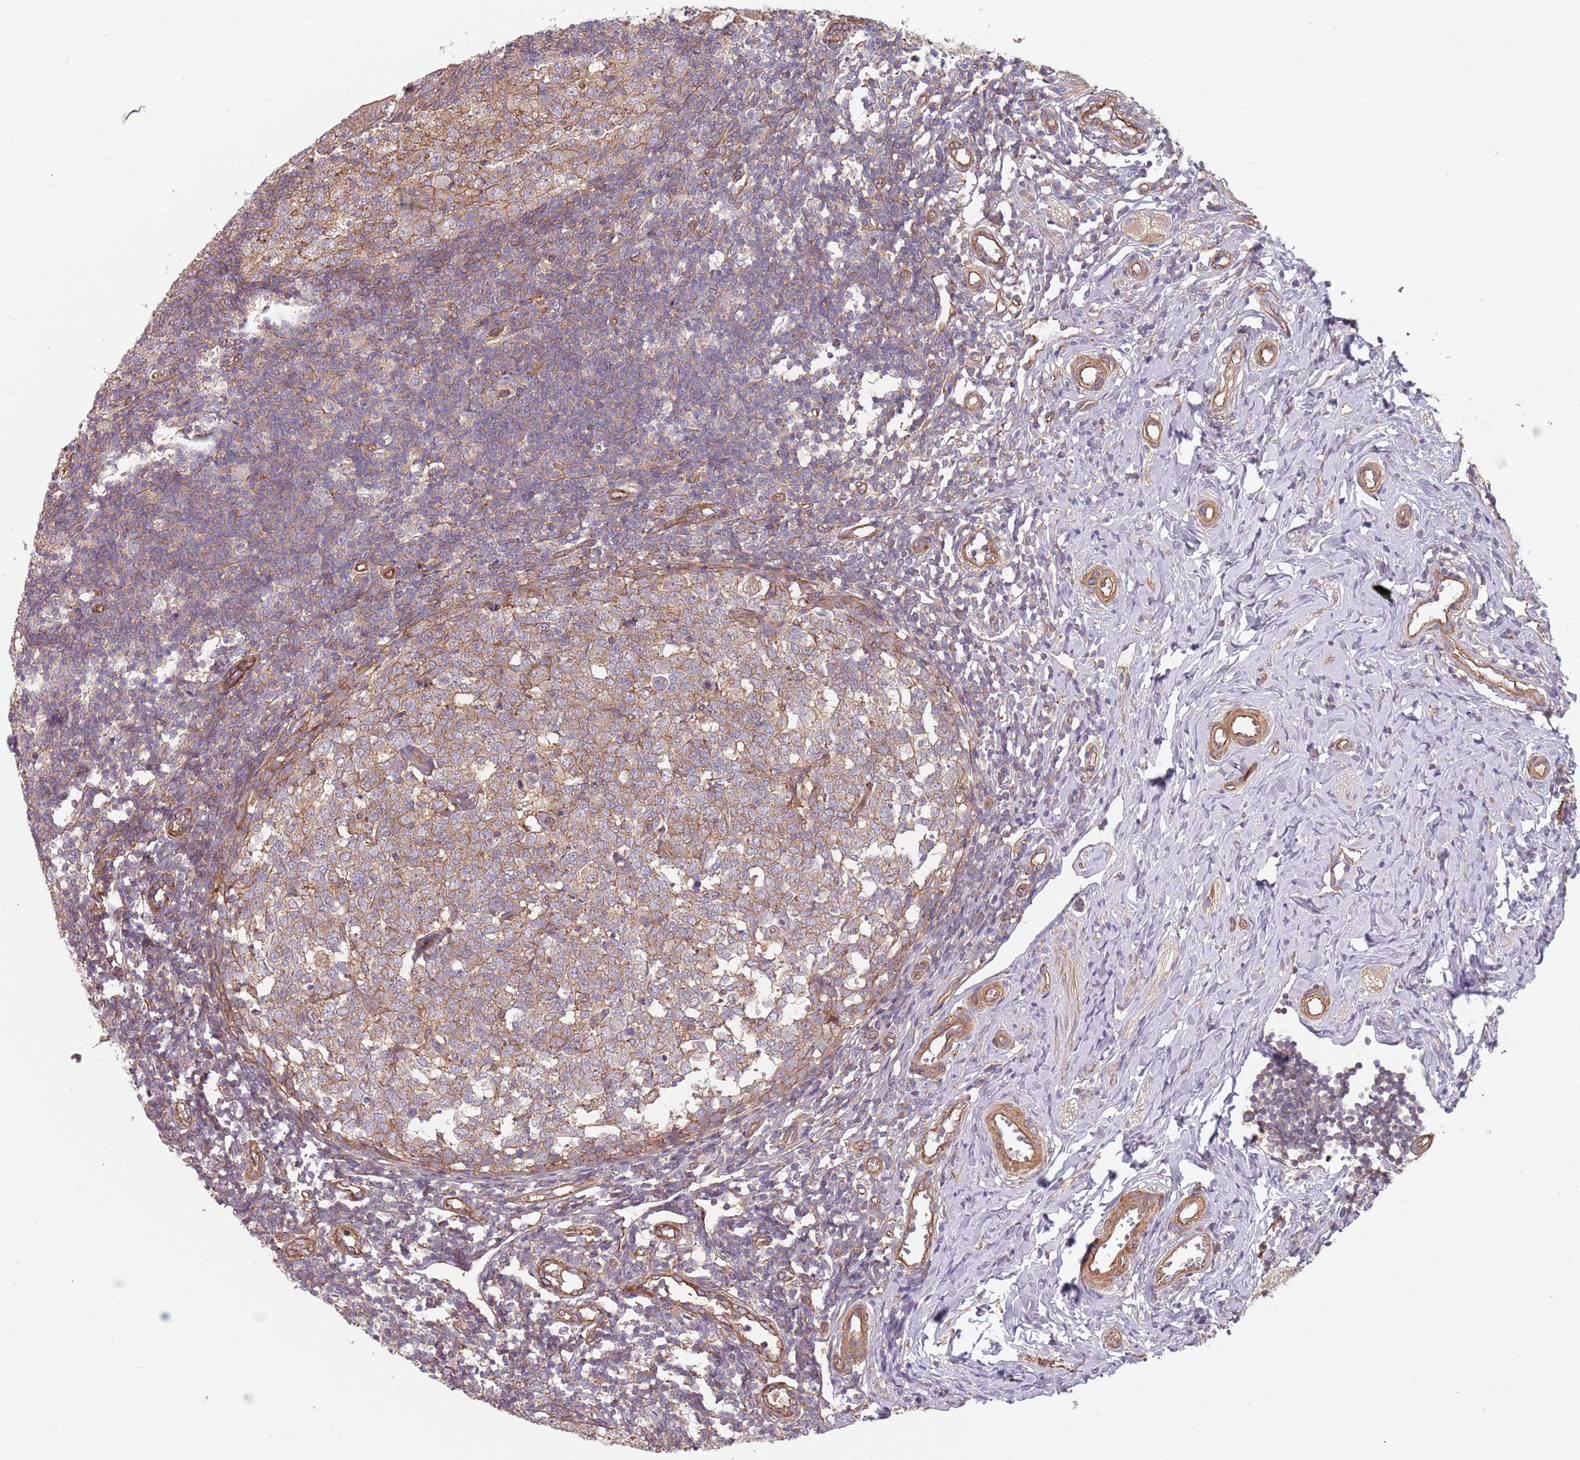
{"staining": {"intensity": "strong", "quantity": ">75%", "location": "cytoplasmic/membranous"}, "tissue": "appendix", "cell_type": "Glandular cells", "image_type": "normal", "snomed": [{"axis": "morphology", "description": "Normal tissue, NOS"}, {"axis": "topography", "description": "Appendix"}], "caption": "An image showing strong cytoplasmic/membranous staining in about >75% of glandular cells in benign appendix, as visualized by brown immunohistochemical staining.", "gene": "SPDL1", "patient": {"sex": "male", "age": 14}}